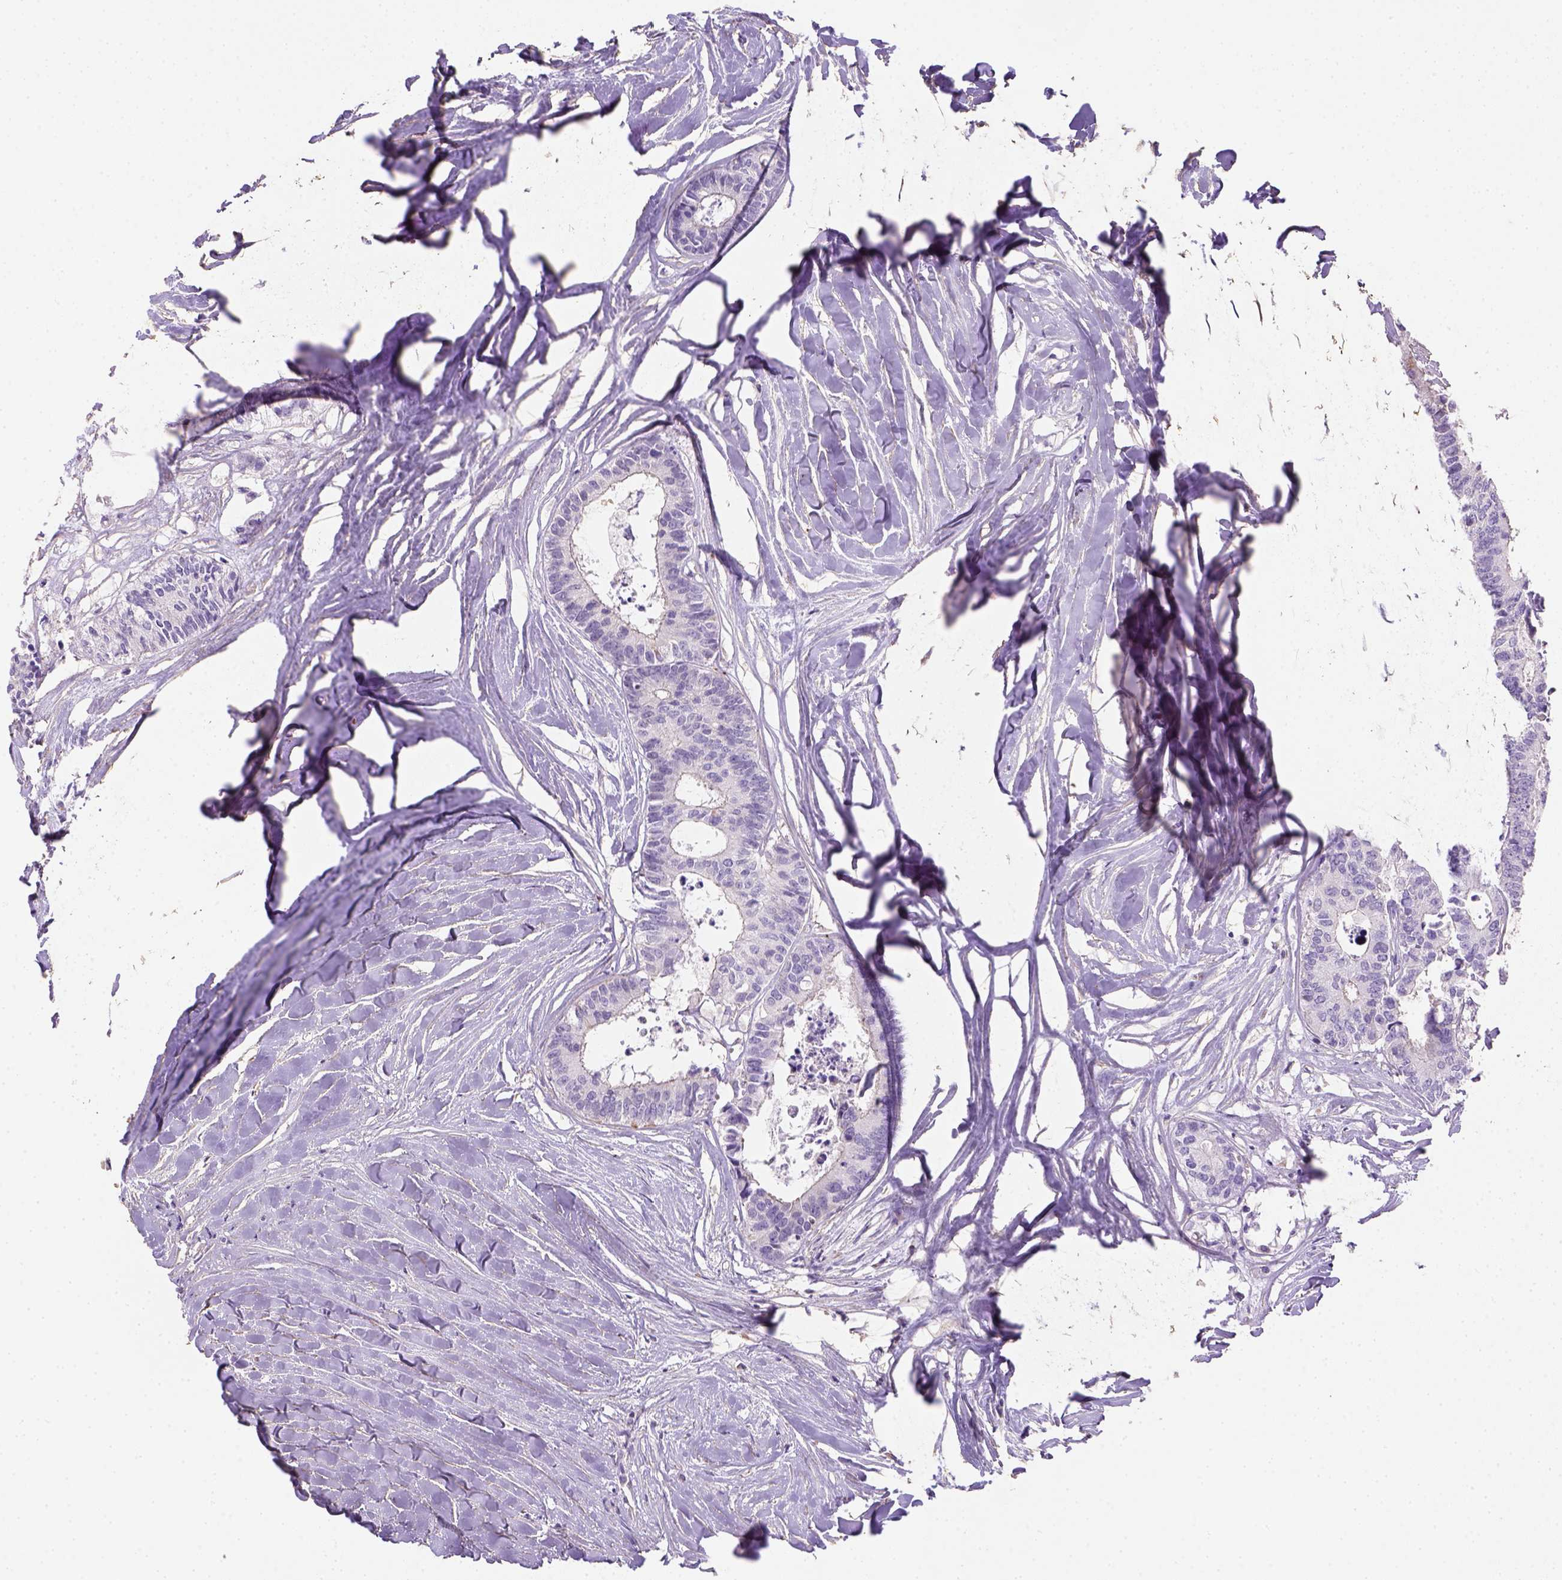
{"staining": {"intensity": "negative", "quantity": "none", "location": "none"}, "tissue": "colorectal cancer", "cell_type": "Tumor cells", "image_type": "cancer", "snomed": [{"axis": "morphology", "description": "Adenocarcinoma, NOS"}, {"axis": "topography", "description": "Colon"}, {"axis": "topography", "description": "Rectum"}], "caption": "High power microscopy histopathology image of an immunohistochemistry histopathology image of colorectal cancer (adenocarcinoma), revealing no significant expression in tumor cells. (IHC, brightfield microscopy, high magnification).", "gene": "HTRA1", "patient": {"sex": "male", "age": 57}}